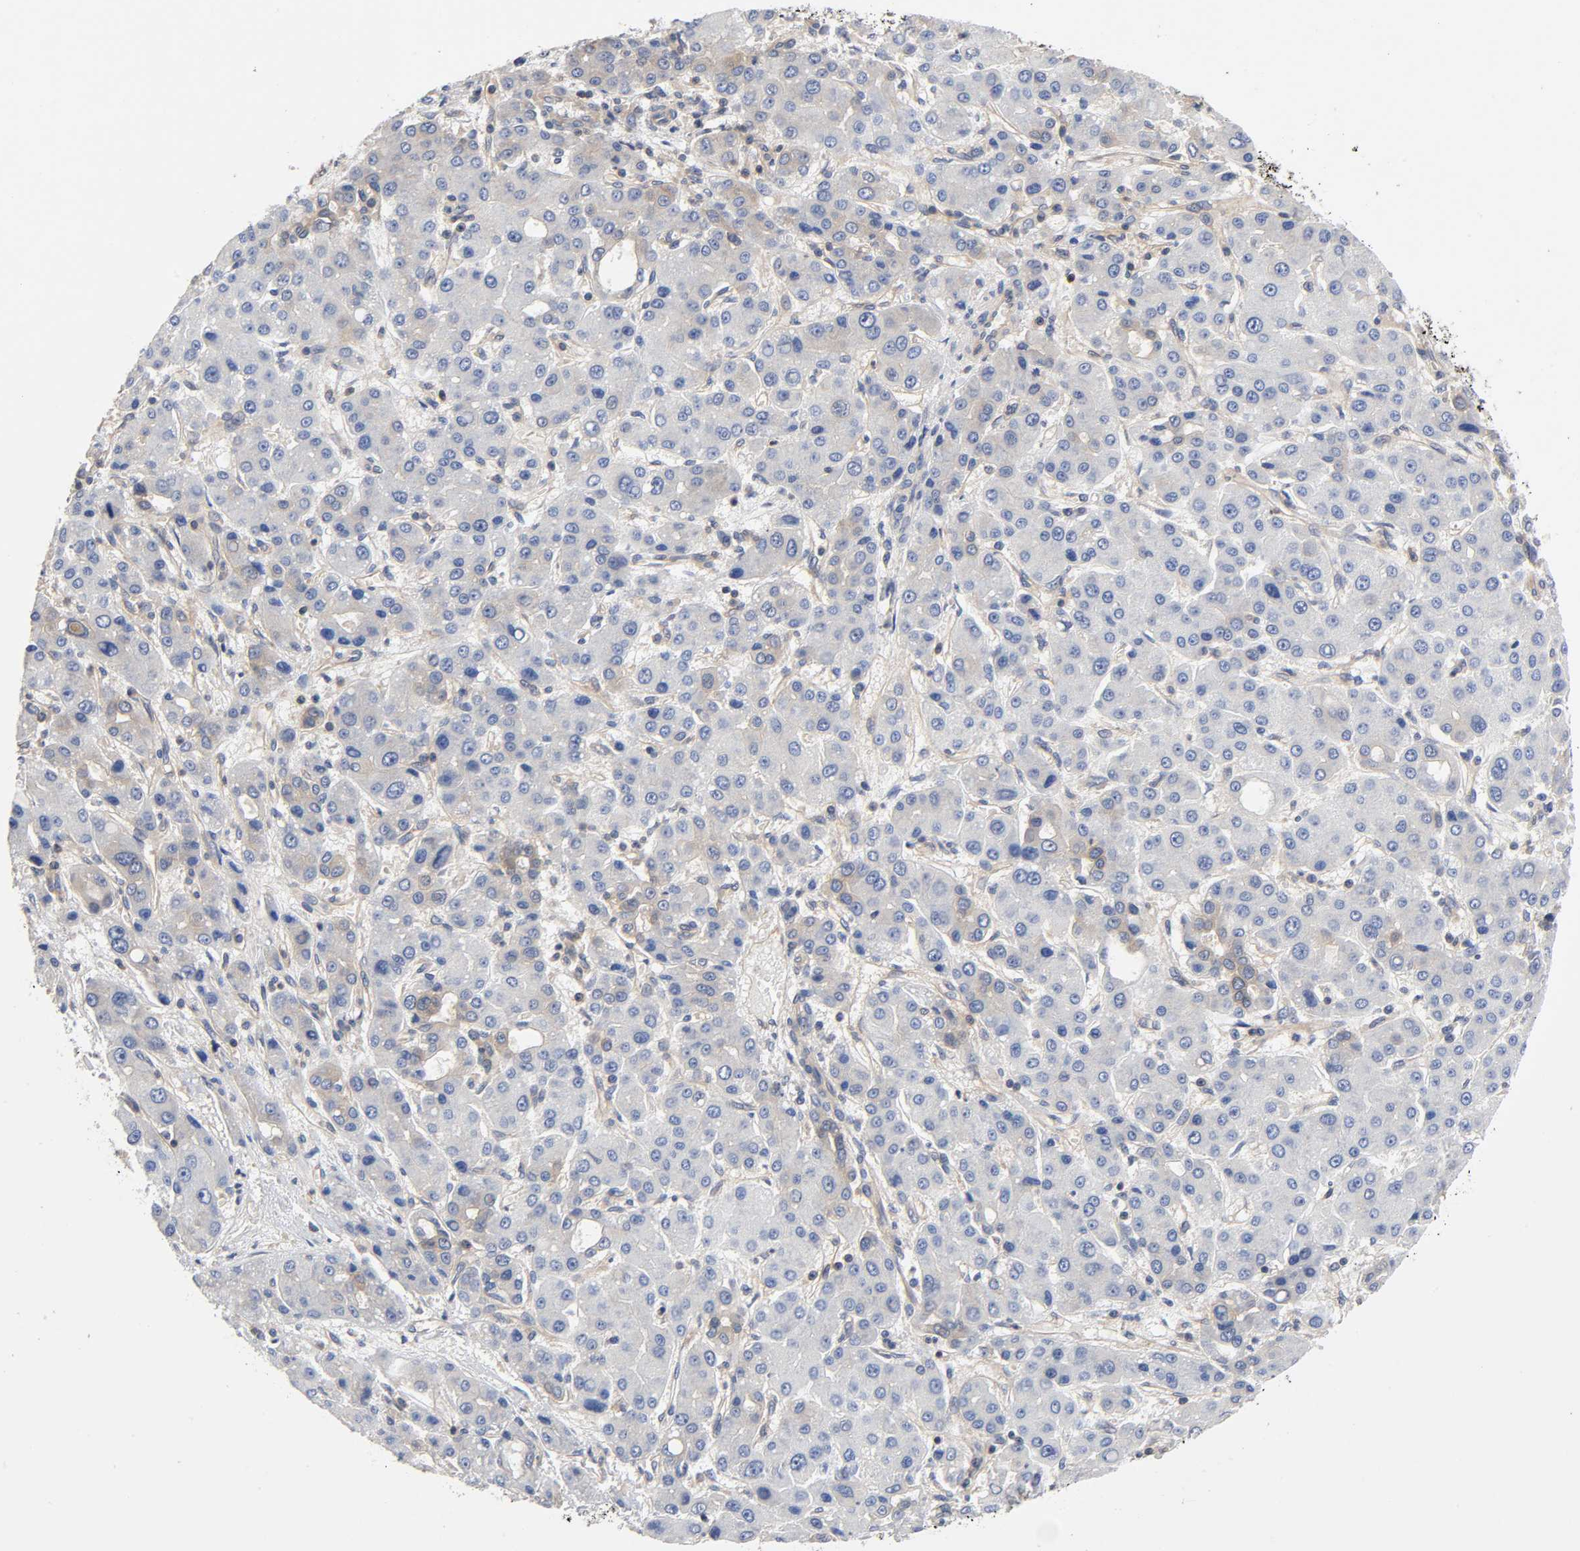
{"staining": {"intensity": "weak", "quantity": "<25%", "location": "cytoplasmic/membranous"}, "tissue": "liver cancer", "cell_type": "Tumor cells", "image_type": "cancer", "snomed": [{"axis": "morphology", "description": "Carcinoma, Hepatocellular, NOS"}, {"axis": "topography", "description": "Liver"}], "caption": "Human hepatocellular carcinoma (liver) stained for a protein using immunohistochemistry (IHC) shows no positivity in tumor cells.", "gene": "PRKAB1", "patient": {"sex": "male", "age": 55}}